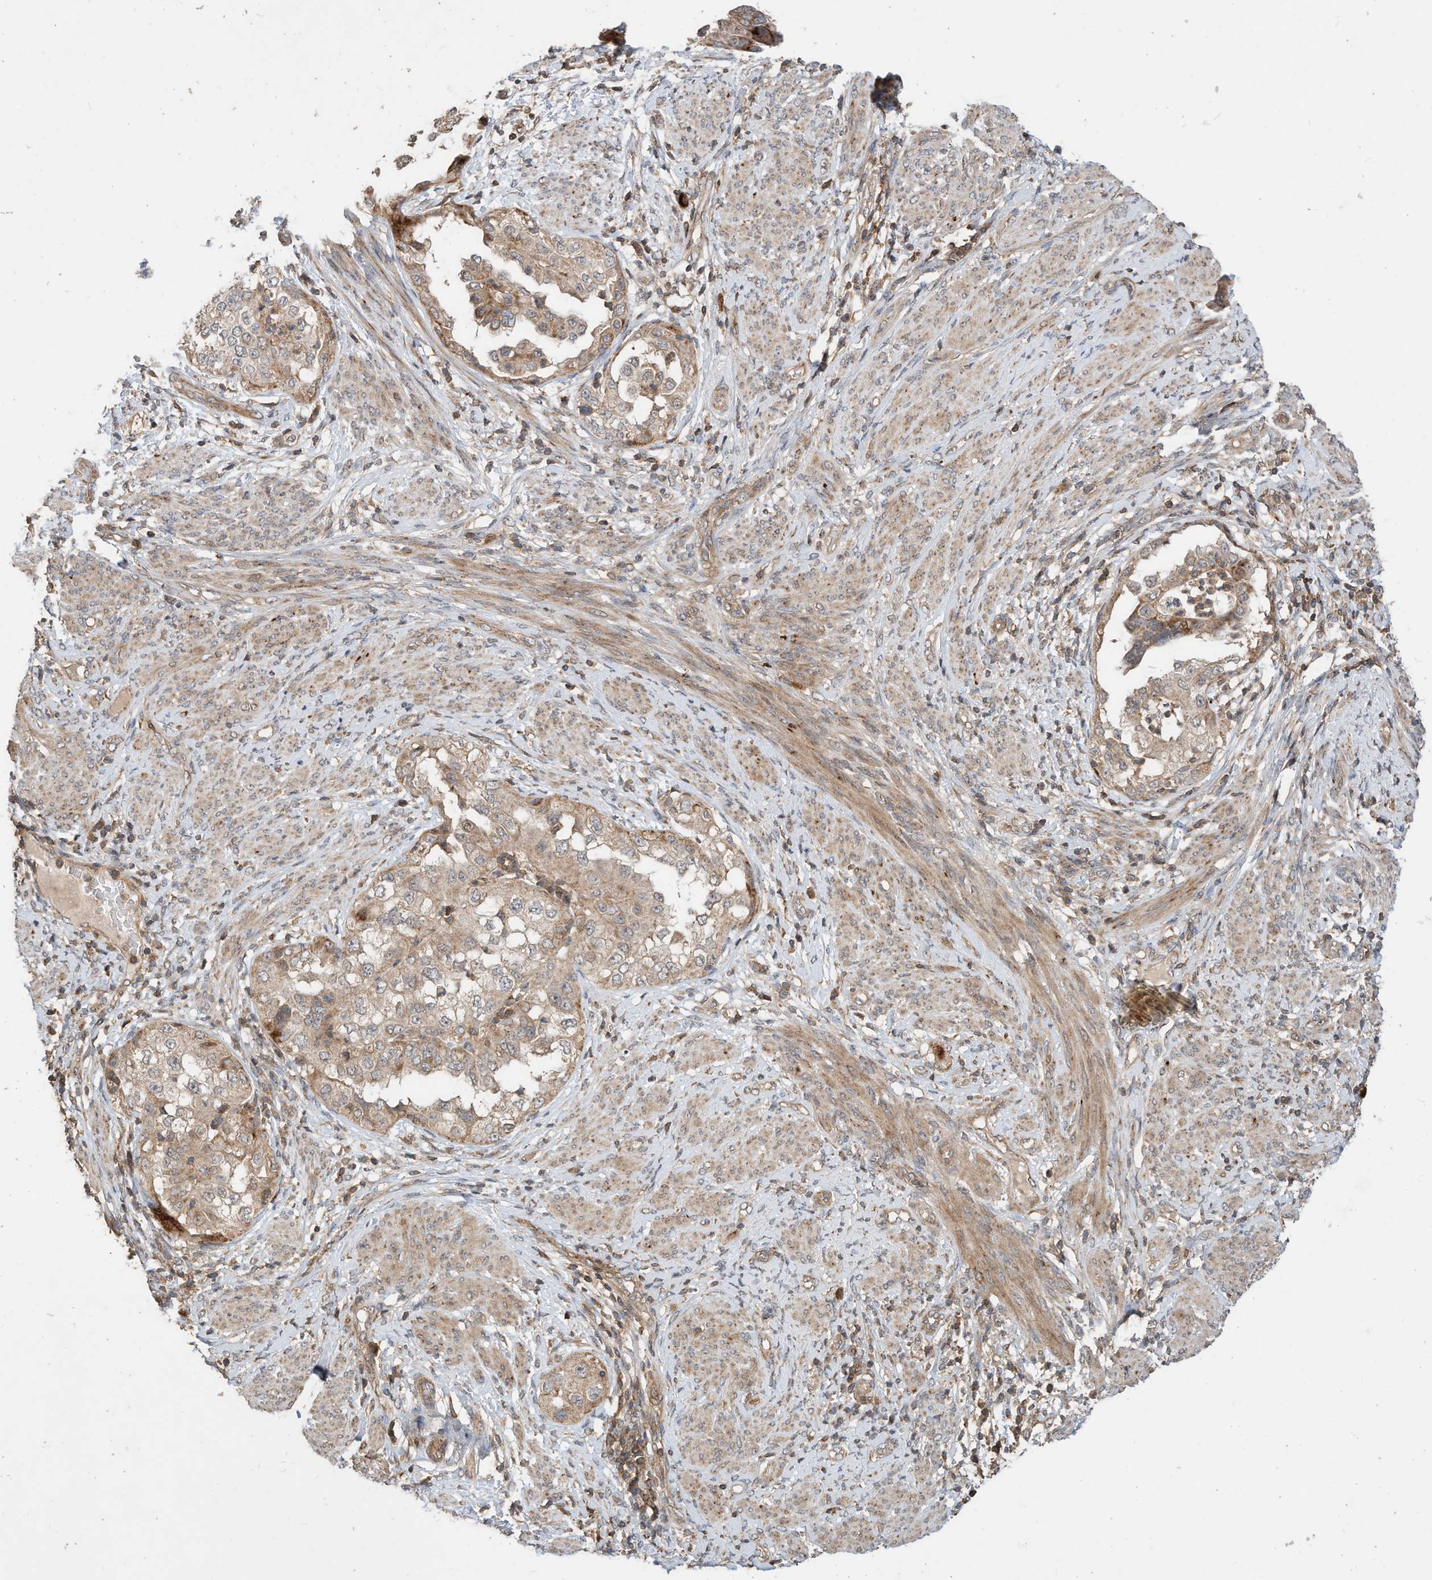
{"staining": {"intensity": "weak", "quantity": ">75%", "location": "cytoplasmic/membranous"}, "tissue": "endometrial cancer", "cell_type": "Tumor cells", "image_type": "cancer", "snomed": [{"axis": "morphology", "description": "Adenocarcinoma, NOS"}, {"axis": "topography", "description": "Endometrium"}], "caption": "Tumor cells demonstrate weak cytoplasmic/membranous positivity in approximately >75% of cells in endometrial cancer (adenocarcinoma). (Stains: DAB (3,3'-diaminobenzidine) in brown, nuclei in blue, Microscopy: brightfield microscopy at high magnification).", "gene": "CPAMD8", "patient": {"sex": "female", "age": 85}}